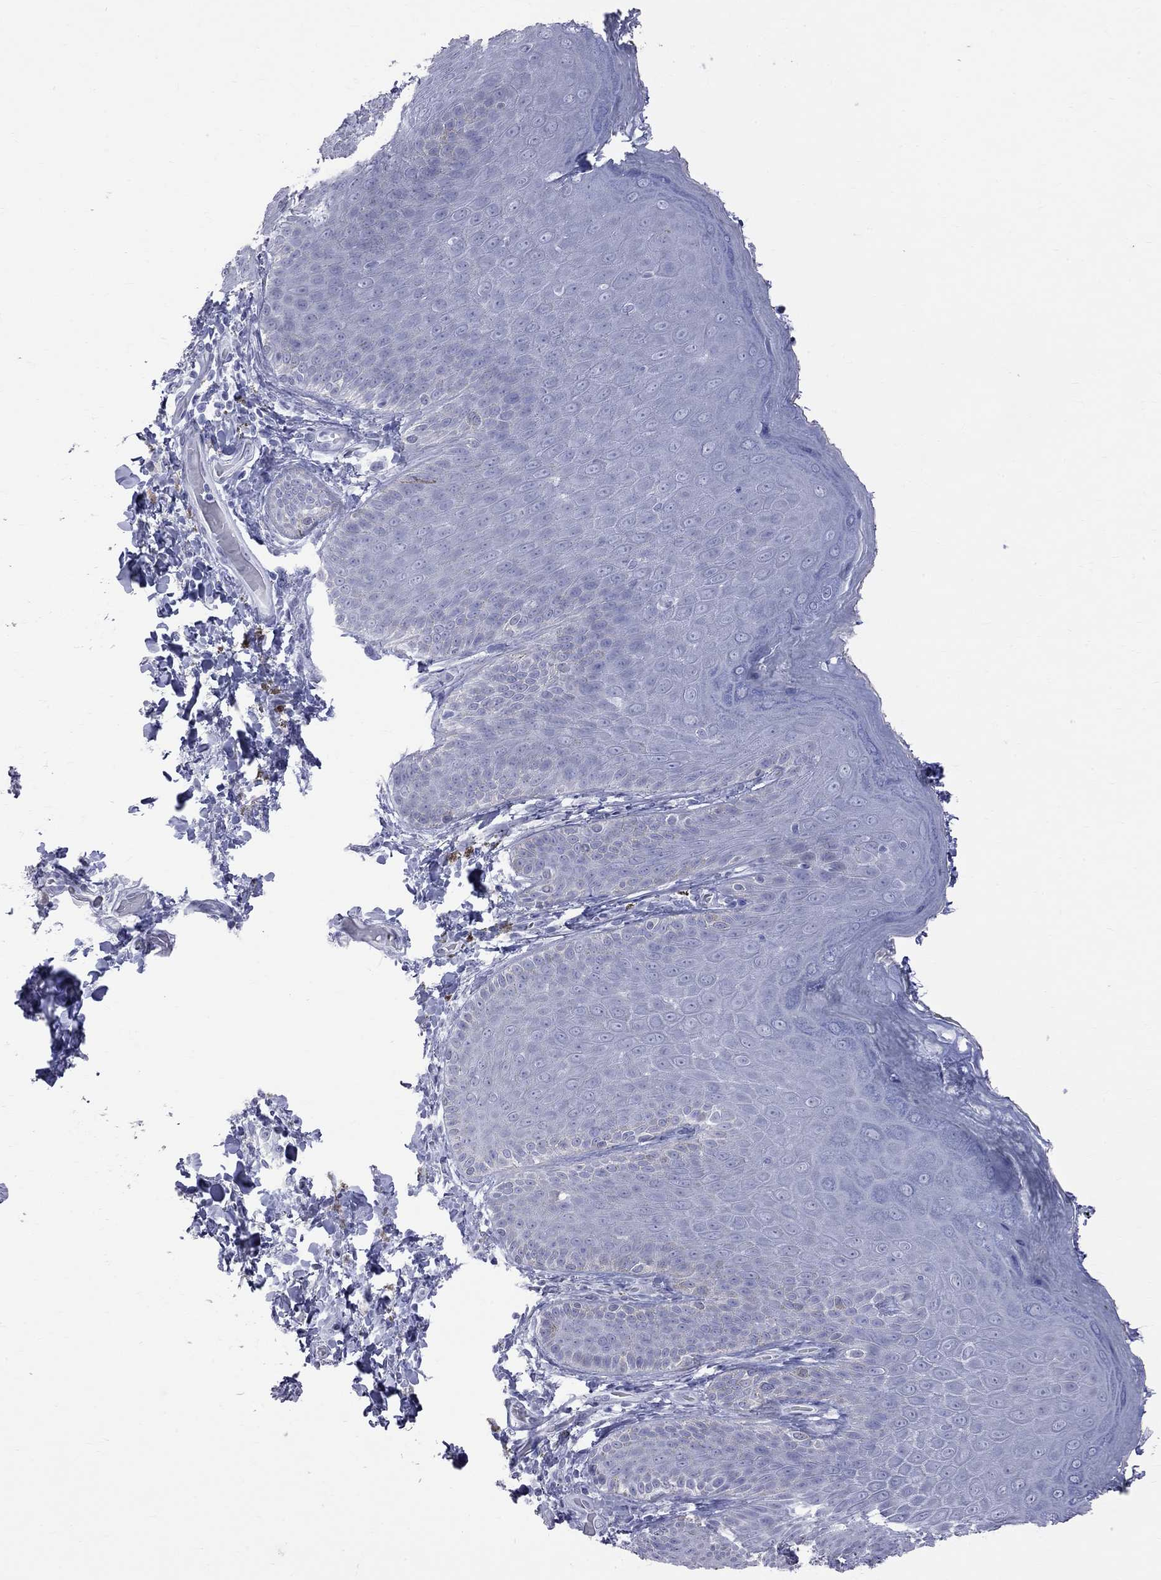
{"staining": {"intensity": "negative", "quantity": "none", "location": "none"}, "tissue": "skin", "cell_type": "Epidermal cells", "image_type": "normal", "snomed": [{"axis": "morphology", "description": "Normal tissue, NOS"}, {"axis": "topography", "description": "Anal"}], "caption": "Normal skin was stained to show a protein in brown. There is no significant positivity in epidermal cells.", "gene": "BPIFB1", "patient": {"sex": "male", "age": 53}}